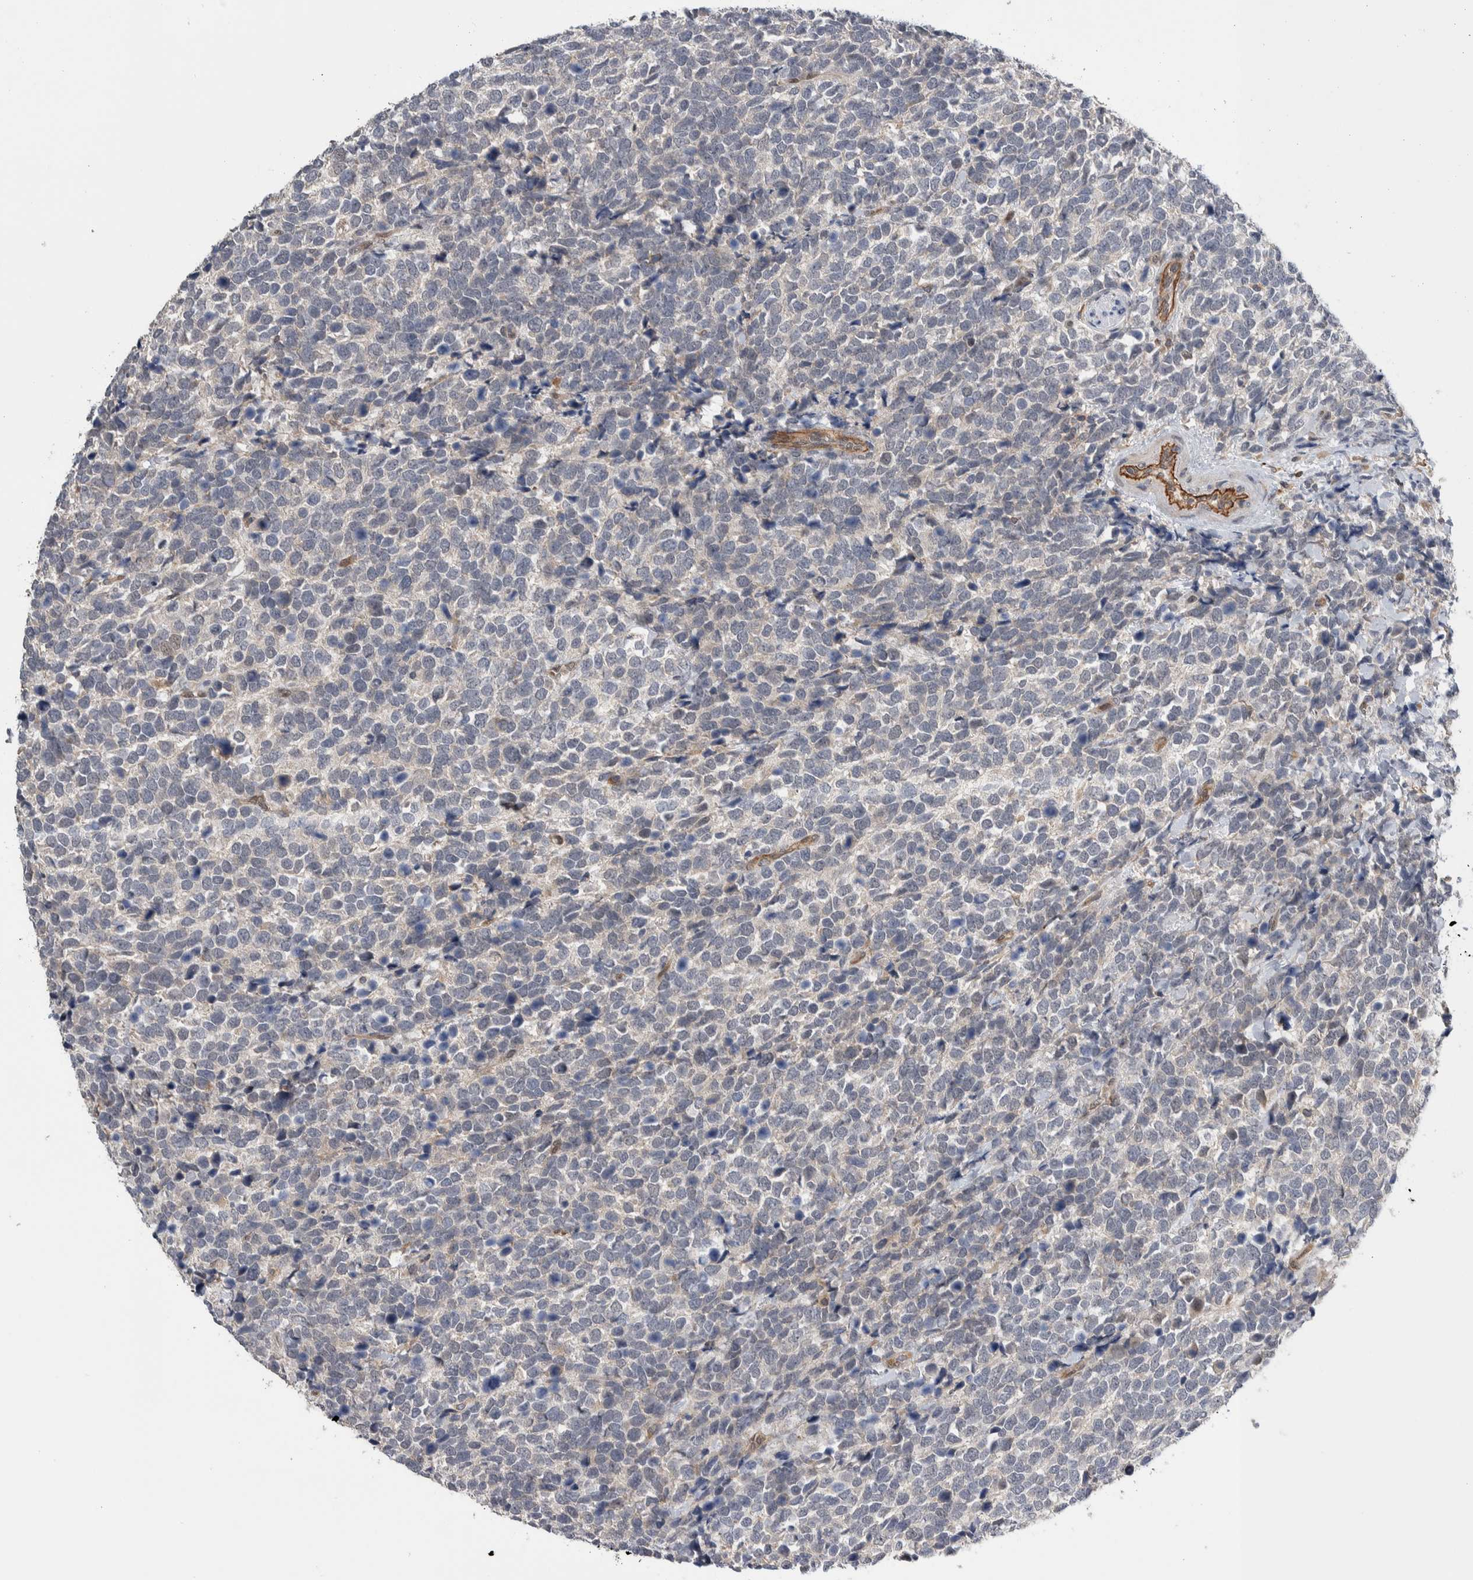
{"staining": {"intensity": "negative", "quantity": "none", "location": "none"}, "tissue": "urothelial cancer", "cell_type": "Tumor cells", "image_type": "cancer", "snomed": [{"axis": "morphology", "description": "Urothelial carcinoma, High grade"}, {"axis": "topography", "description": "Urinary bladder"}], "caption": "Tumor cells are negative for brown protein staining in urothelial carcinoma (high-grade).", "gene": "PRDM4", "patient": {"sex": "female", "age": 82}}